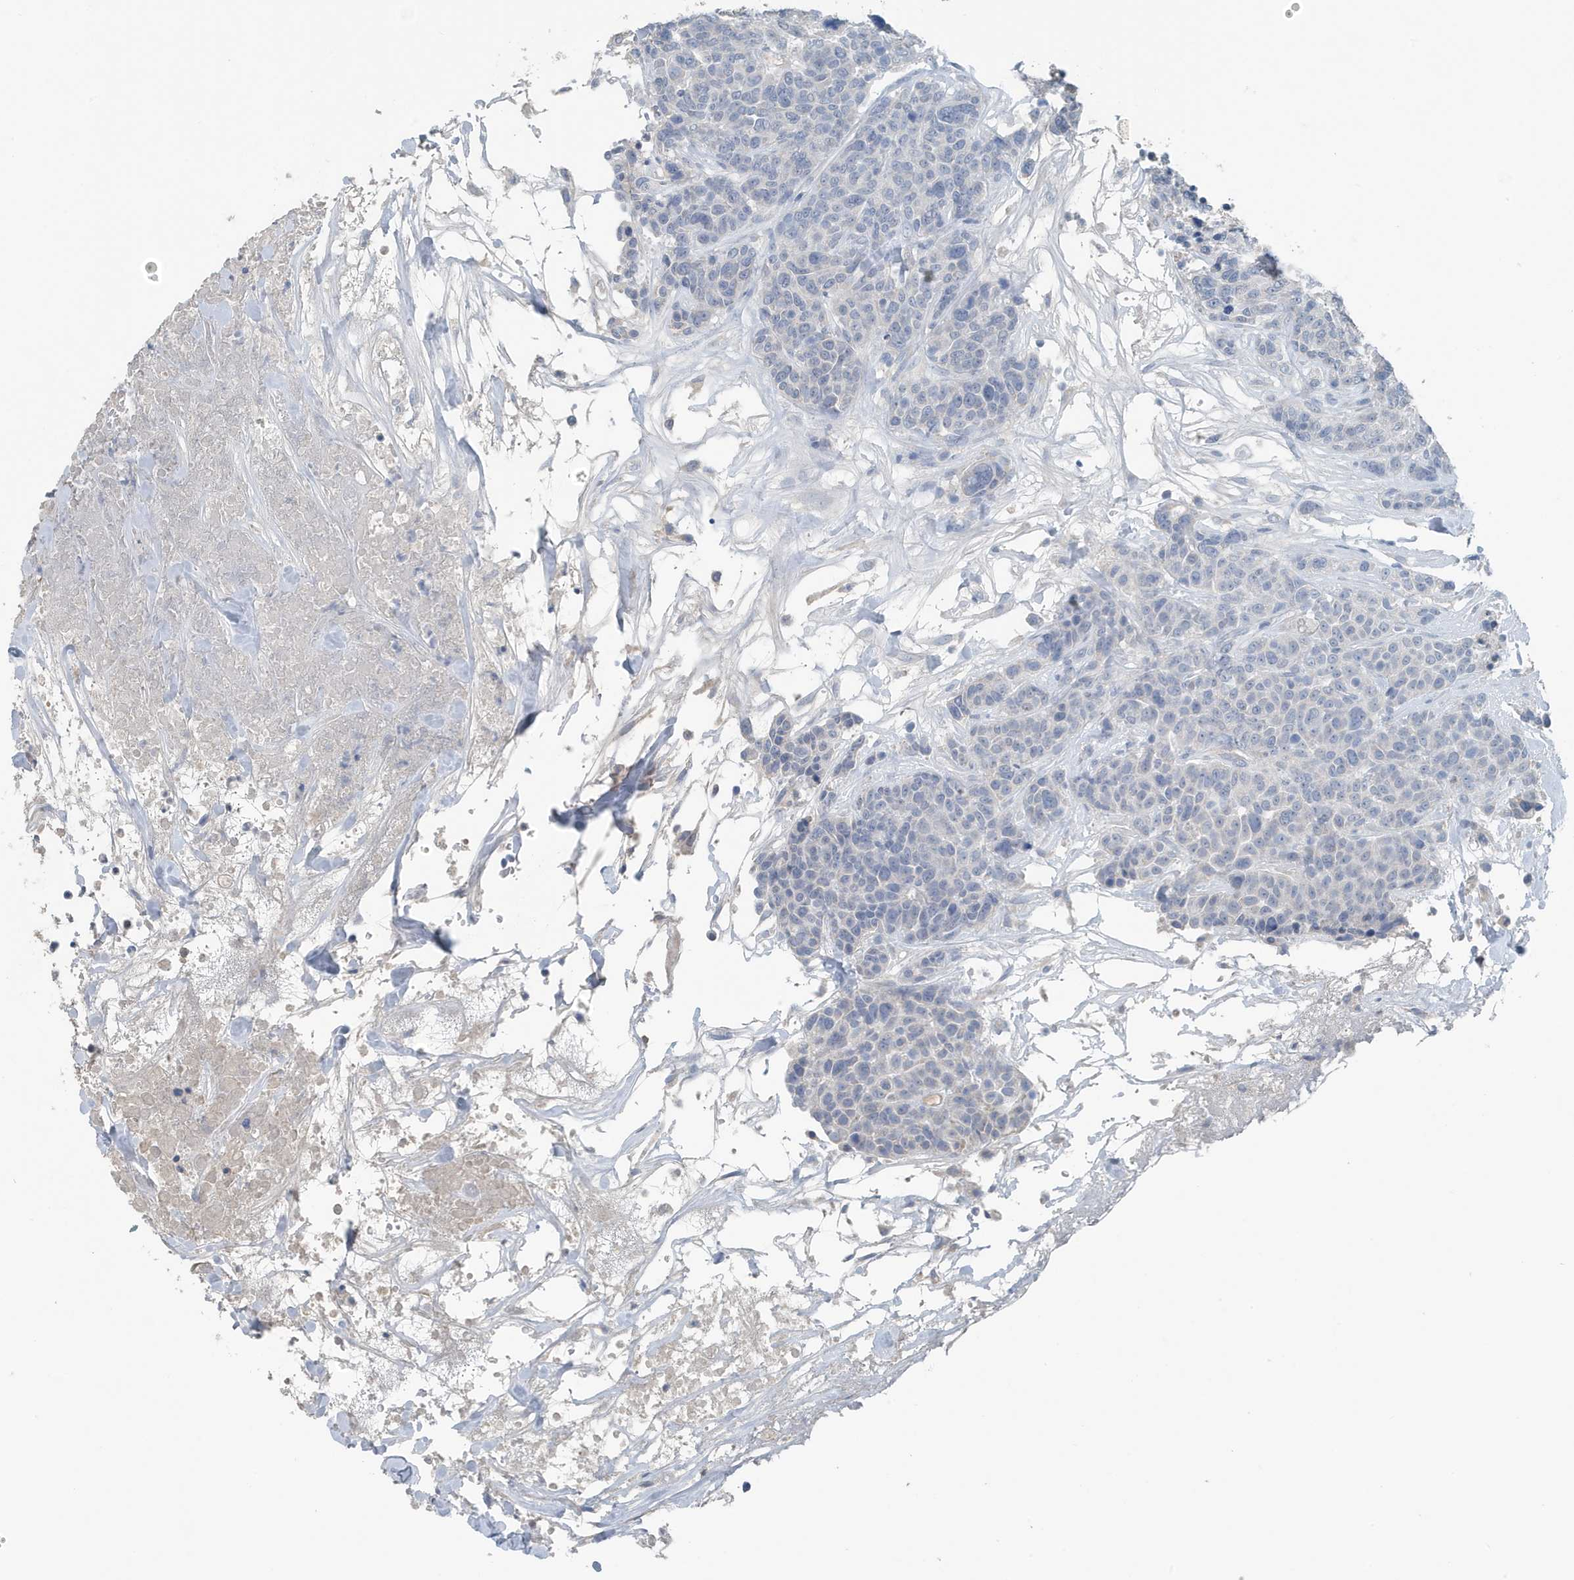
{"staining": {"intensity": "negative", "quantity": "none", "location": "none"}, "tissue": "breast cancer", "cell_type": "Tumor cells", "image_type": "cancer", "snomed": [{"axis": "morphology", "description": "Duct carcinoma"}, {"axis": "topography", "description": "Breast"}], "caption": "The micrograph displays no significant expression in tumor cells of breast infiltrating ductal carcinoma.", "gene": "UGT2B4", "patient": {"sex": "female", "age": 37}}